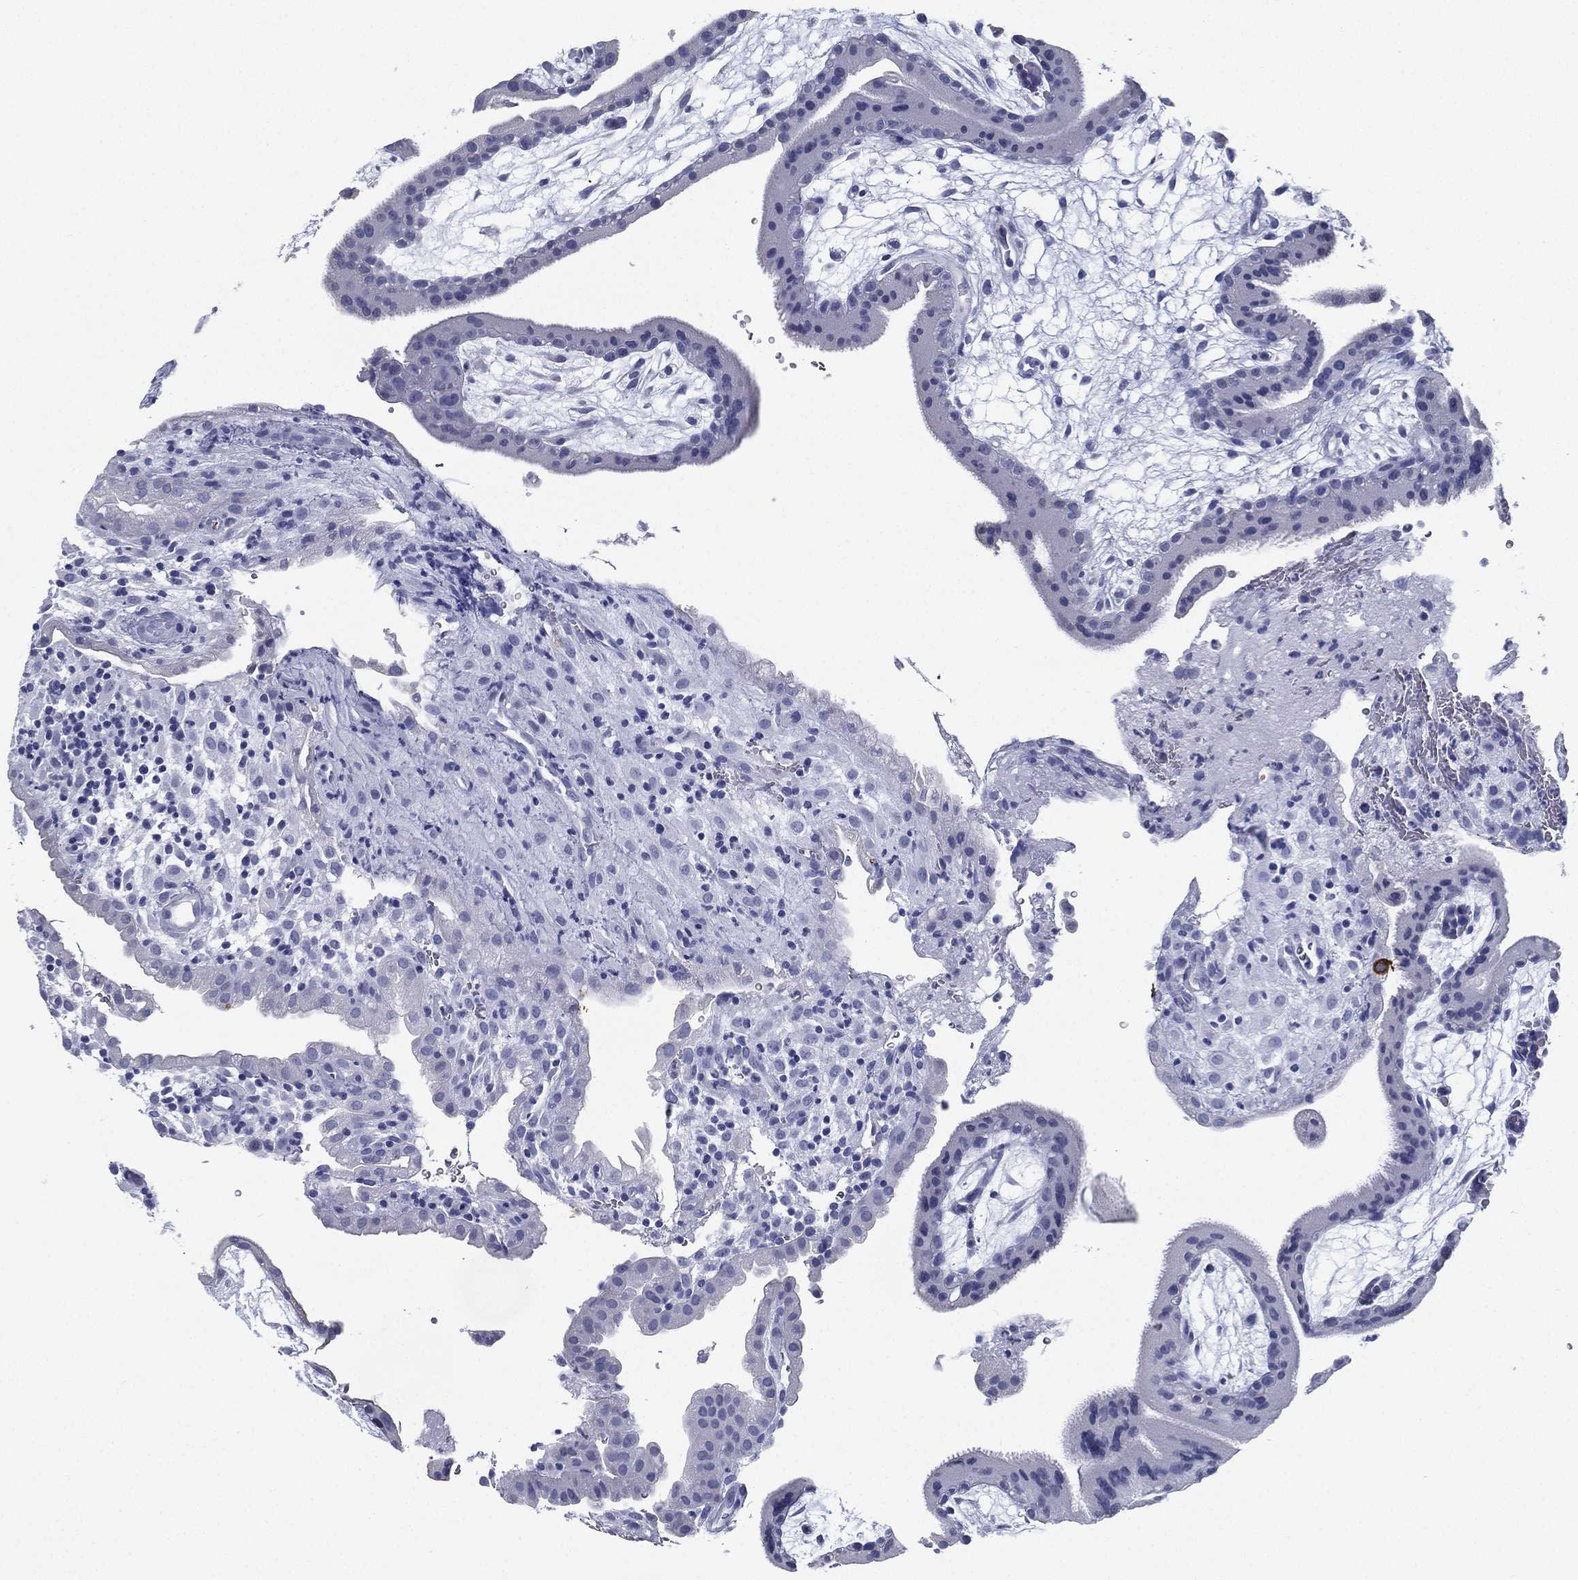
{"staining": {"intensity": "negative", "quantity": "none", "location": "none"}, "tissue": "placenta", "cell_type": "Decidual cells", "image_type": "normal", "snomed": [{"axis": "morphology", "description": "Normal tissue, NOS"}, {"axis": "topography", "description": "Placenta"}], "caption": "Protein analysis of benign placenta reveals no significant staining in decidual cells.", "gene": "RSPH4A", "patient": {"sex": "female", "age": 19}}